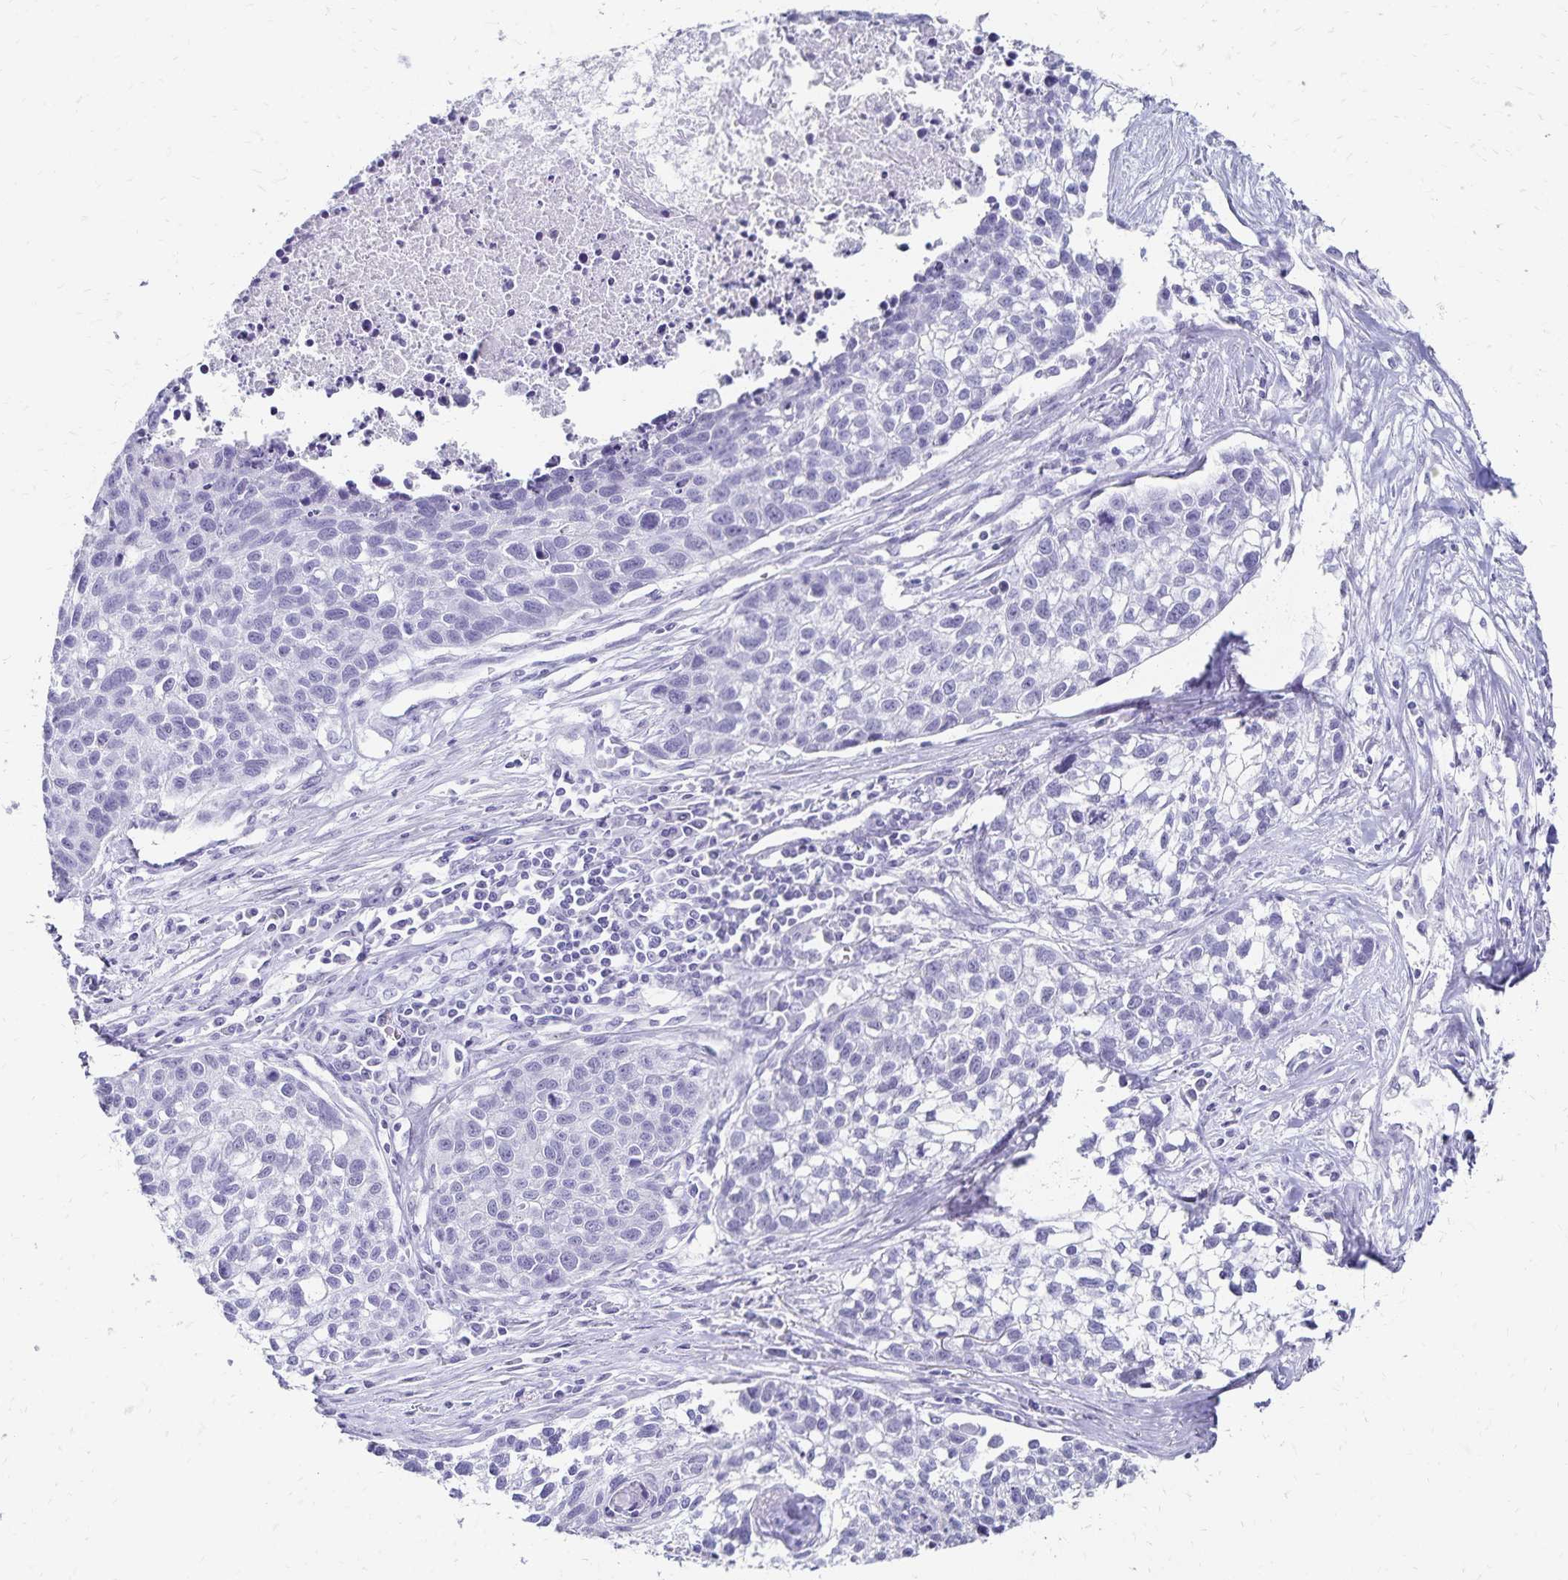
{"staining": {"intensity": "negative", "quantity": "none", "location": "none"}, "tissue": "lung cancer", "cell_type": "Tumor cells", "image_type": "cancer", "snomed": [{"axis": "morphology", "description": "Squamous cell carcinoma, NOS"}, {"axis": "topography", "description": "Lung"}], "caption": "Immunohistochemistry (IHC) histopathology image of lung squamous cell carcinoma stained for a protein (brown), which displays no expression in tumor cells.", "gene": "GIP", "patient": {"sex": "male", "age": 74}}